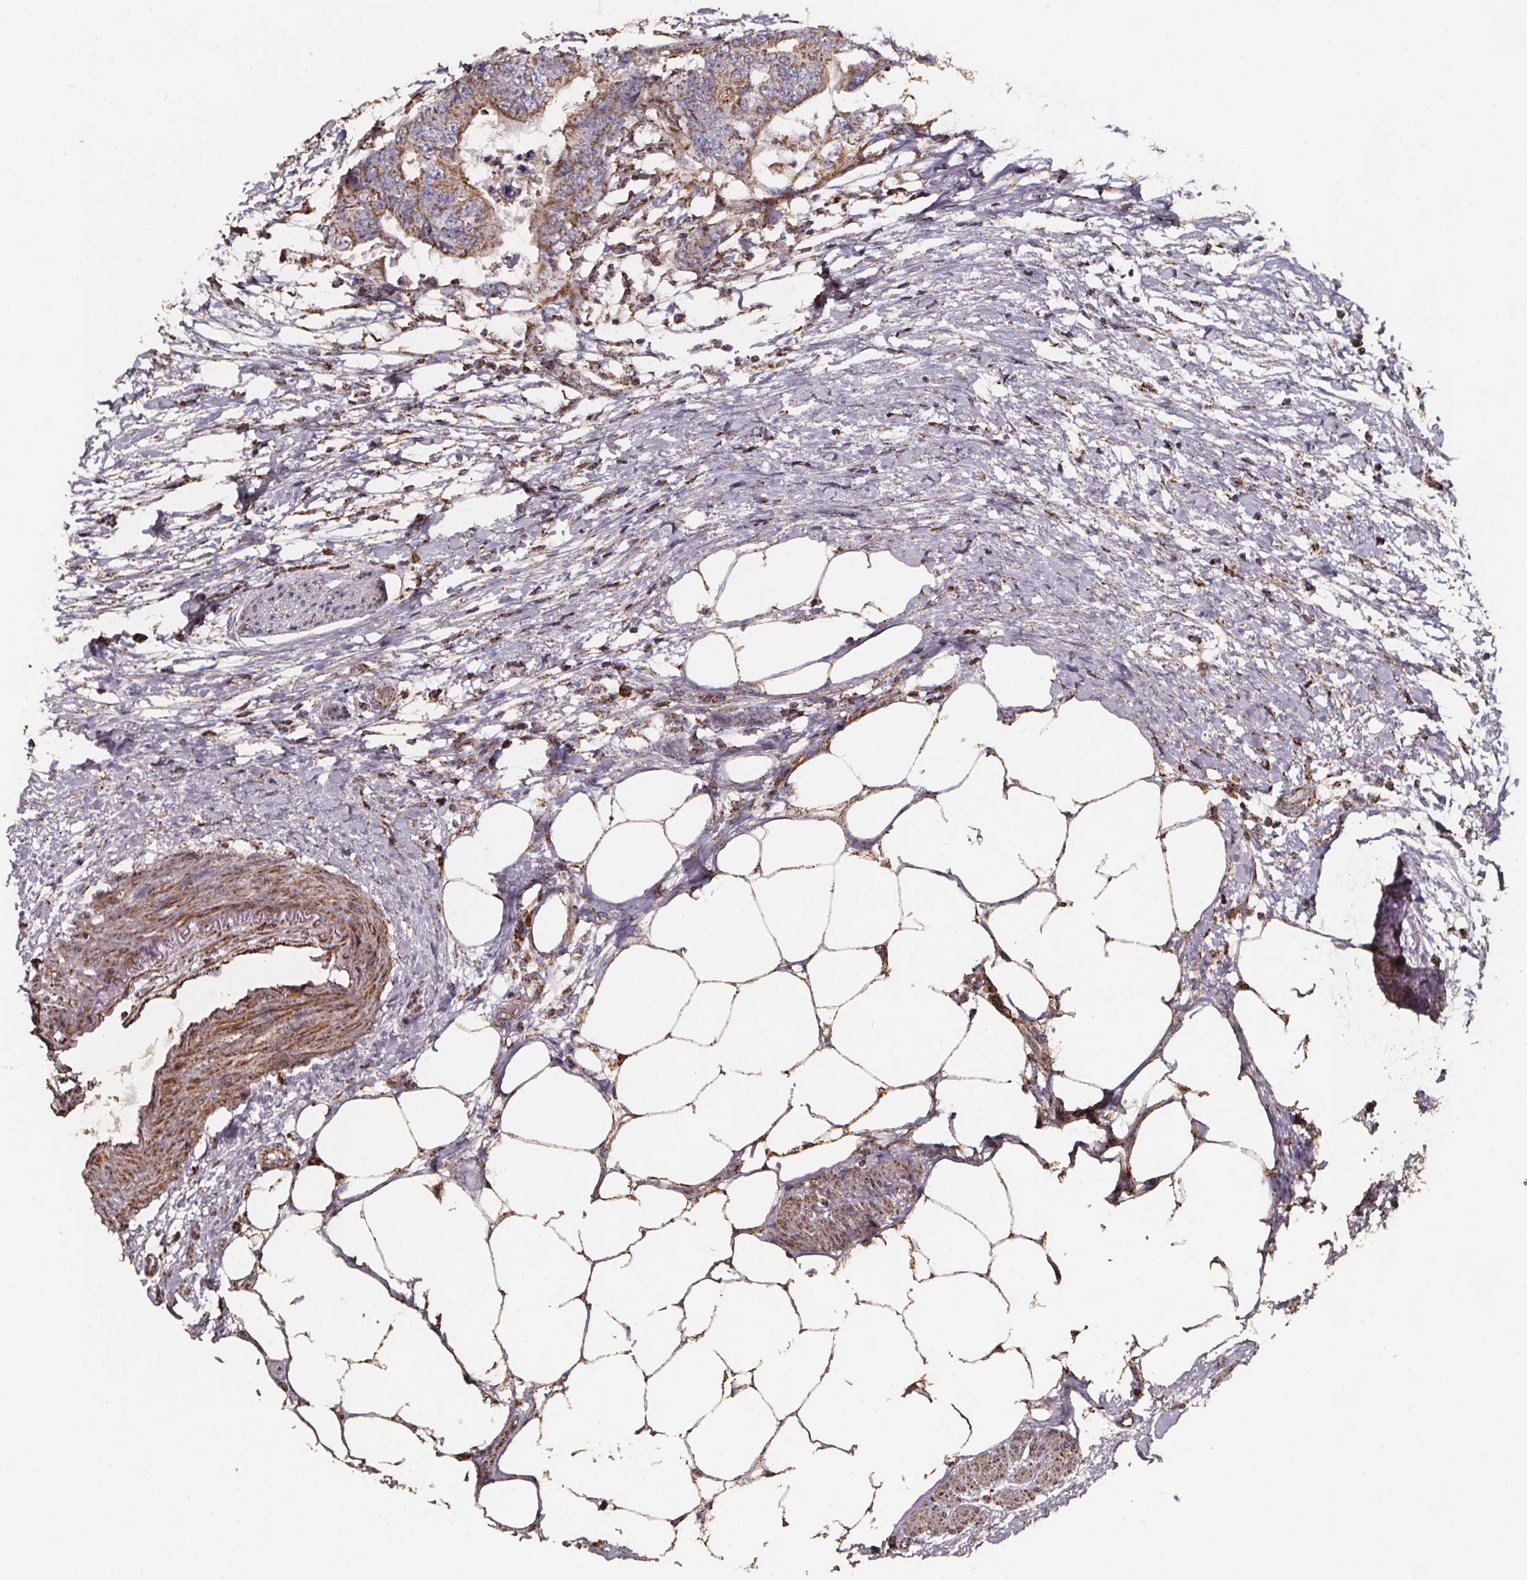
{"staining": {"intensity": "moderate", "quantity": ">75%", "location": "cytoplasmic/membranous"}, "tissue": "colorectal cancer", "cell_type": "Tumor cells", "image_type": "cancer", "snomed": [{"axis": "morphology", "description": "Adenocarcinoma, NOS"}, {"axis": "topography", "description": "Colon"}], "caption": "Colorectal adenocarcinoma was stained to show a protein in brown. There is medium levels of moderate cytoplasmic/membranous positivity in approximately >75% of tumor cells.", "gene": "SLC35D2", "patient": {"sex": "female", "age": 48}}